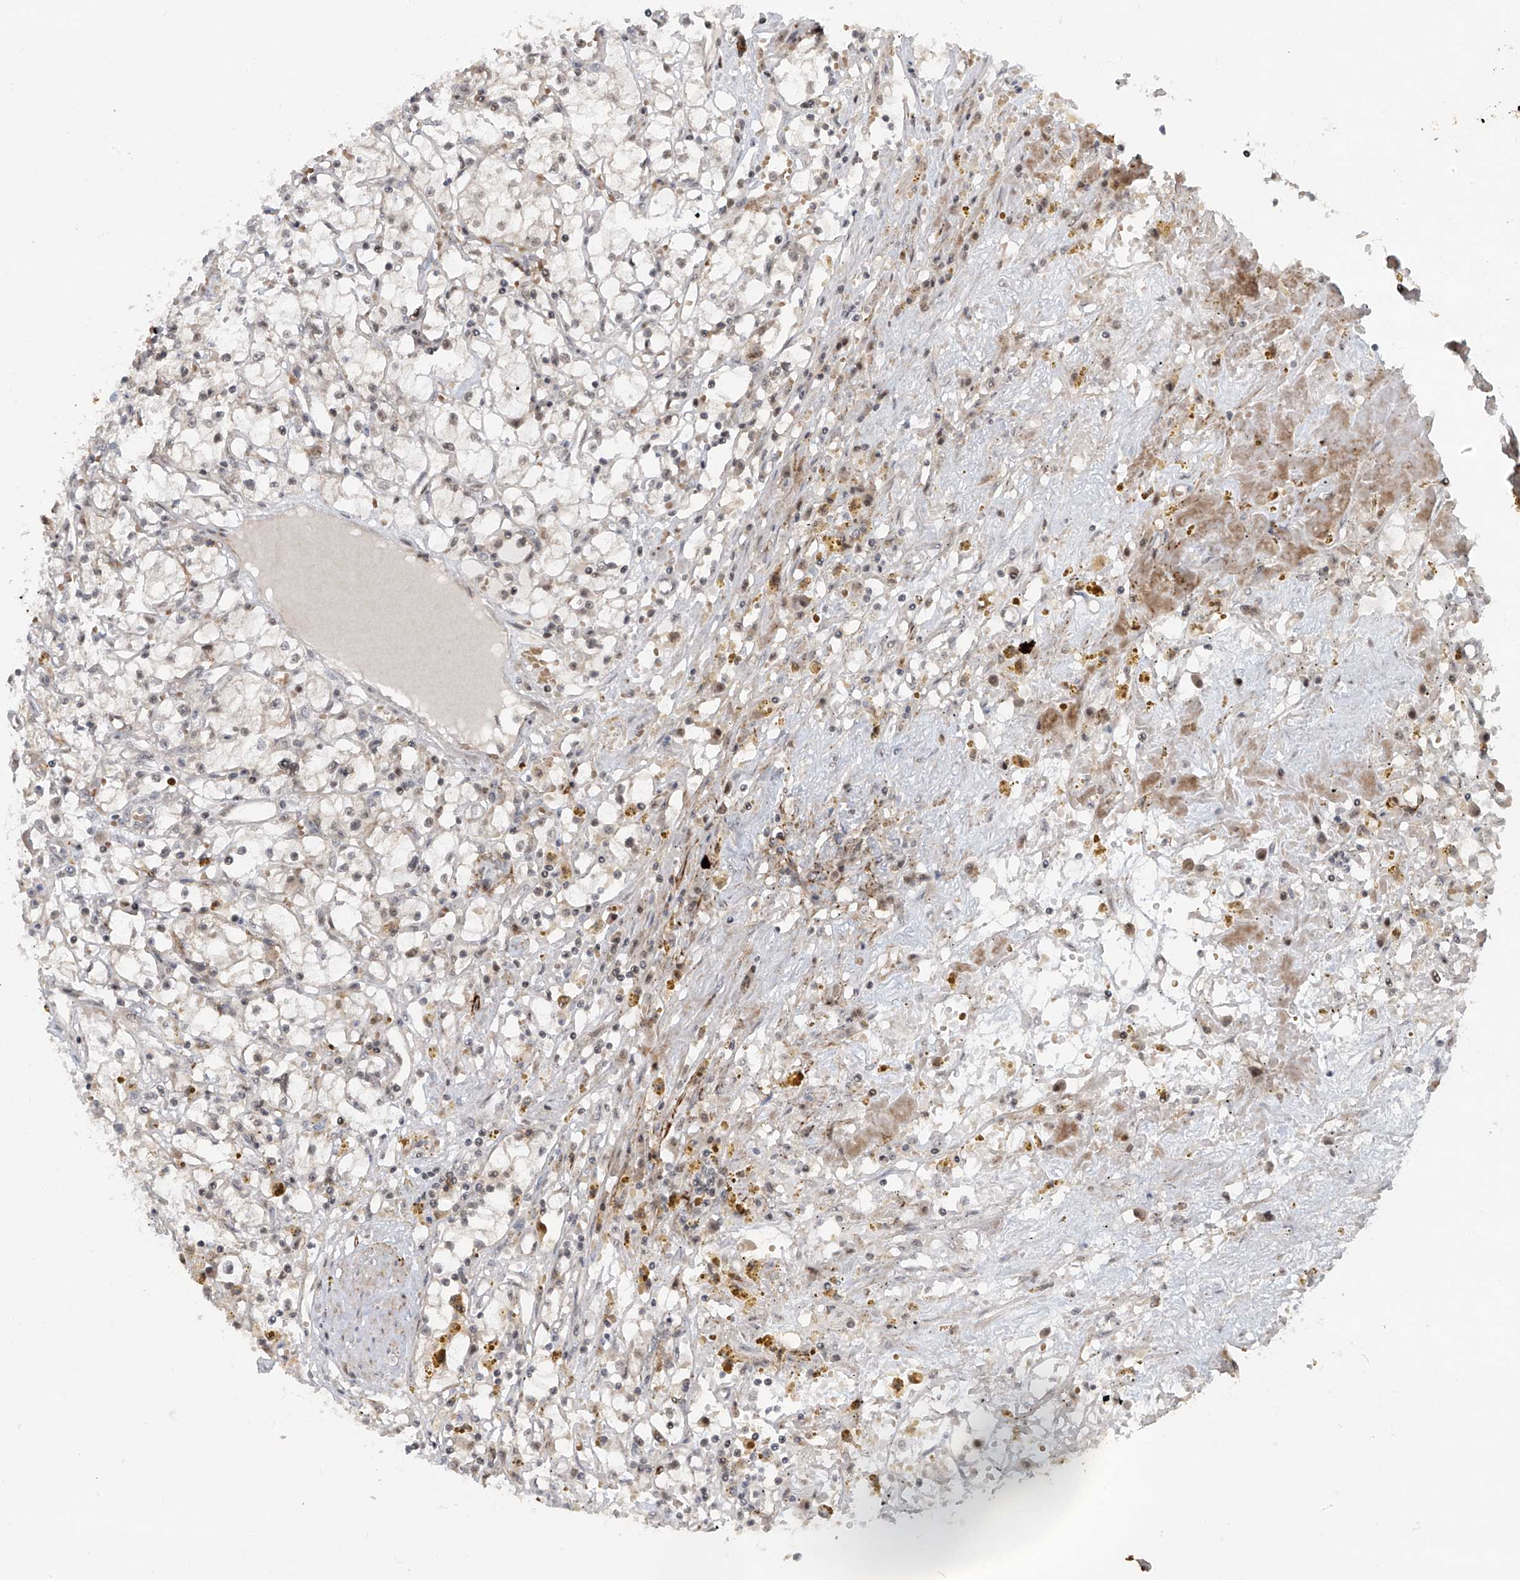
{"staining": {"intensity": "weak", "quantity": "<25%", "location": "nuclear"}, "tissue": "renal cancer", "cell_type": "Tumor cells", "image_type": "cancer", "snomed": [{"axis": "morphology", "description": "Adenocarcinoma, NOS"}, {"axis": "topography", "description": "Kidney"}], "caption": "This is an immunohistochemistry (IHC) histopathology image of human adenocarcinoma (renal). There is no expression in tumor cells.", "gene": "LAGE3", "patient": {"sex": "male", "age": 56}}